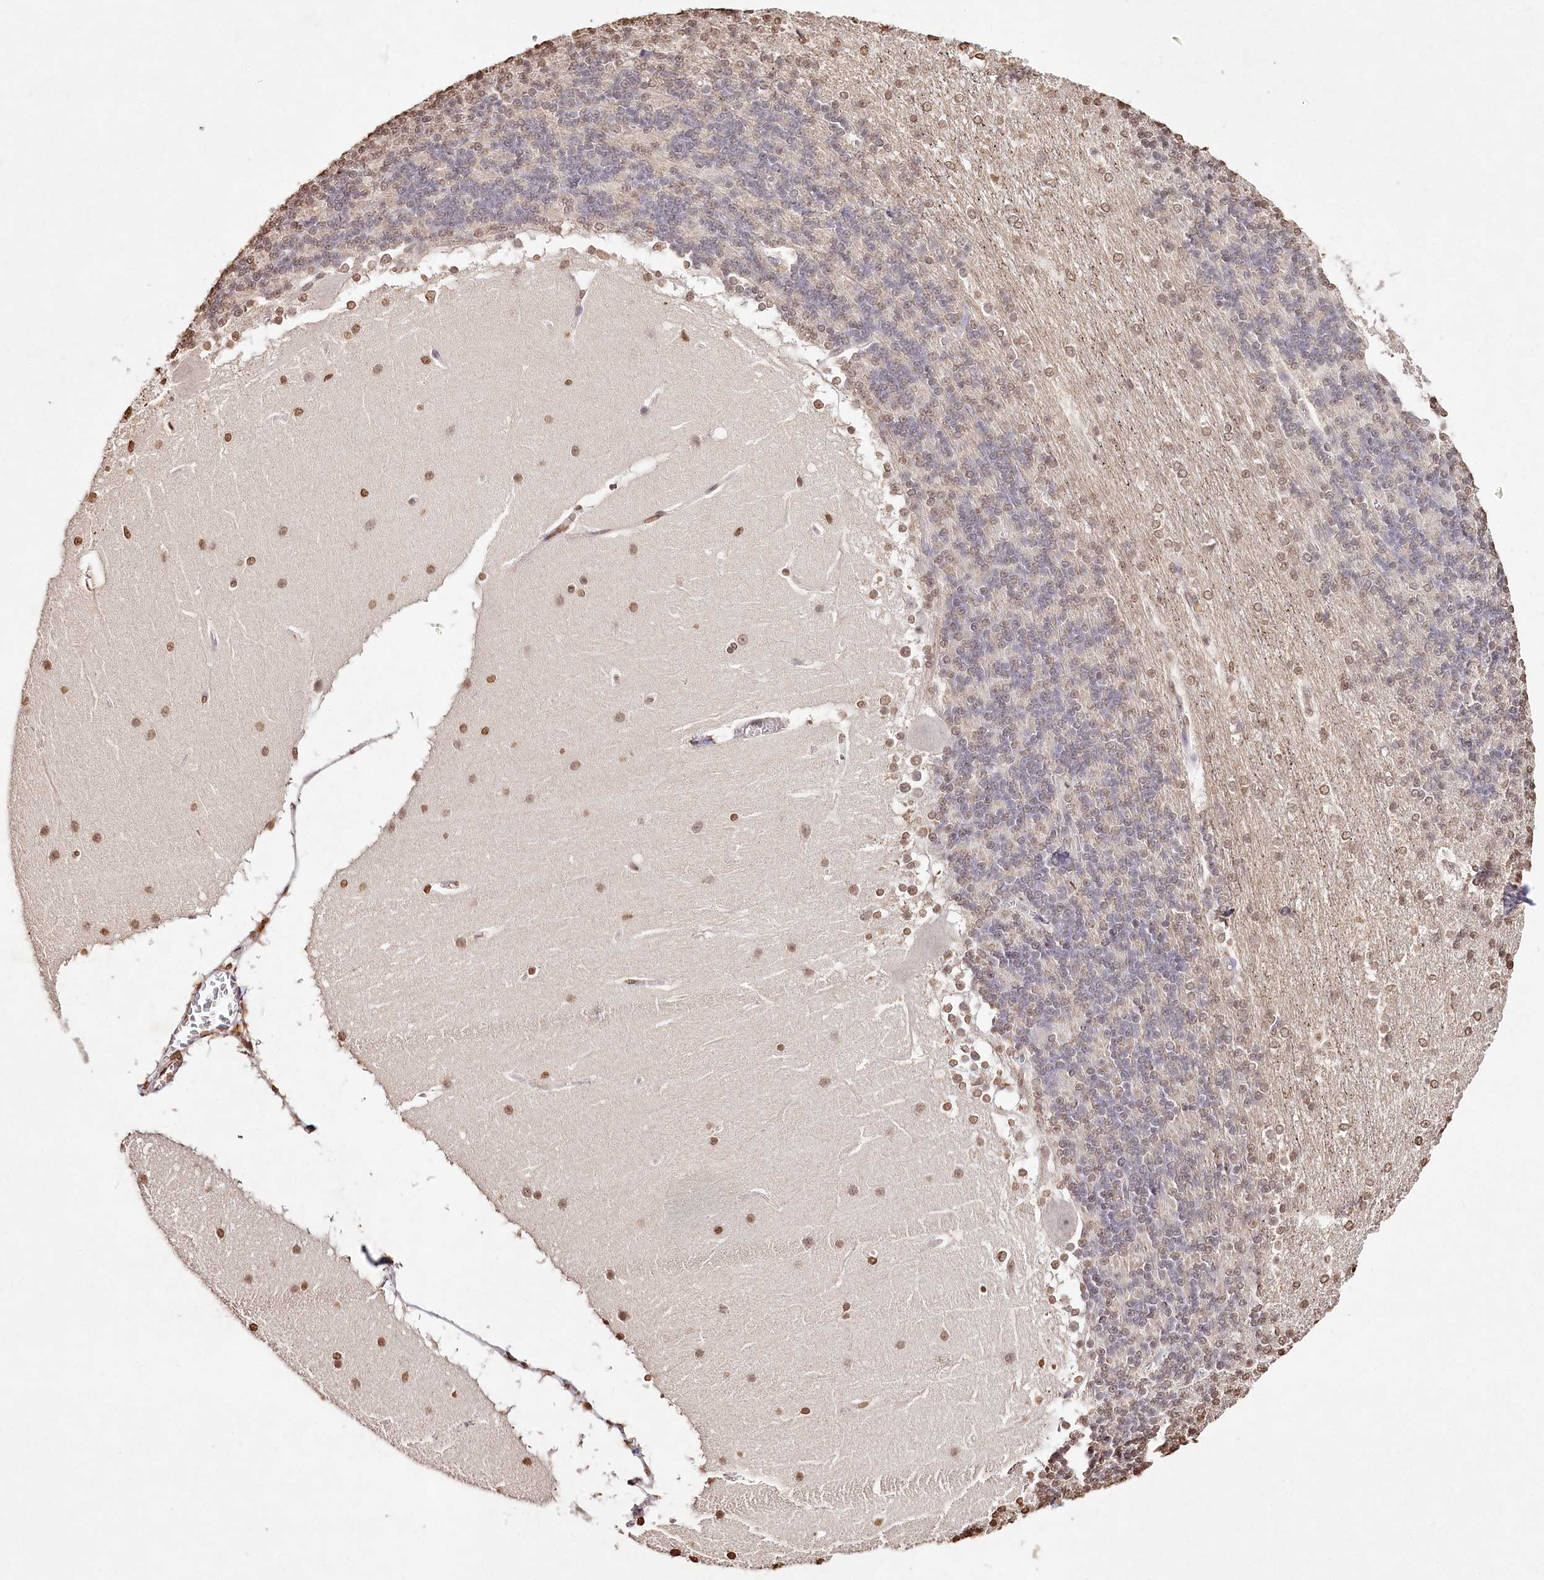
{"staining": {"intensity": "moderate", "quantity": "25%-75%", "location": "nuclear"}, "tissue": "cerebellum", "cell_type": "Cells in granular layer", "image_type": "normal", "snomed": [{"axis": "morphology", "description": "Normal tissue, NOS"}, {"axis": "topography", "description": "Cerebellum"}], "caption": "Immunohistochemical staining of benign cerebellum exhibits moderate nuclear protein staining in approximately 25%-75% of cells in granular layer. (brown staining indicates protein expression, while blue staining denotes nuclei).", "gene": "DMXL1", "patient": {"sex": "female", "age": 19}}